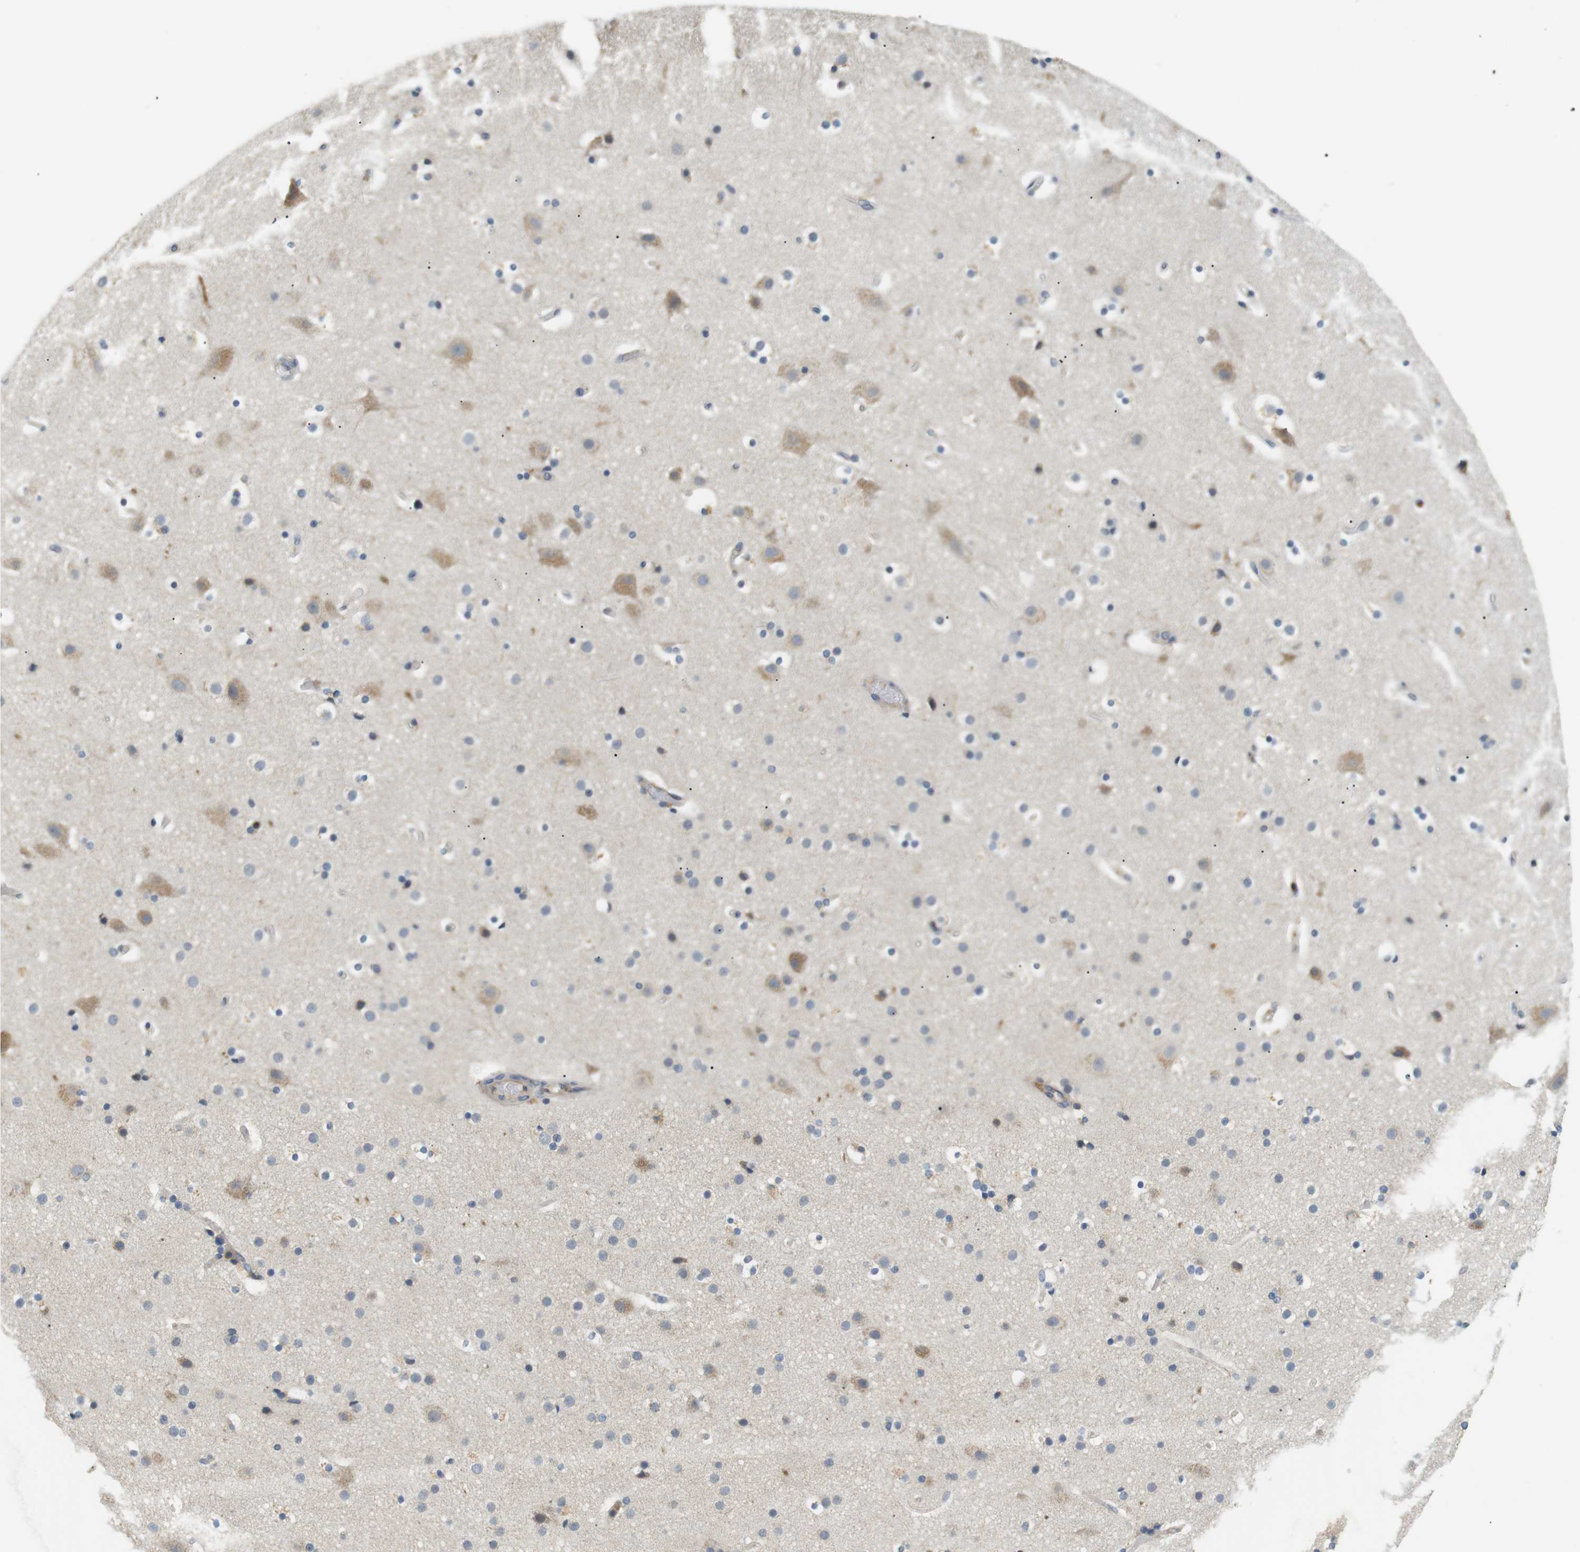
{"staining": {"intensity": "negative", "quantity": "none", "location": "none"}, "tissue": "cerebral cortex", "cell_type": "Endothelial cells", "image_type": "normal", "snomed": [{"axis": "morphology", "description": "Normal tissue, NOS"}, {"axis": "topography", "description": "Cerebral cortex"}], "caption": "DAB (3,3'-diaminobenzidine) immunohistochemical staining of unremarkable cerebral cortex shows no significant staining in endothelial cells.", "gene": "TMEM200A", "patient": {"sex": "male", "age": 57}}